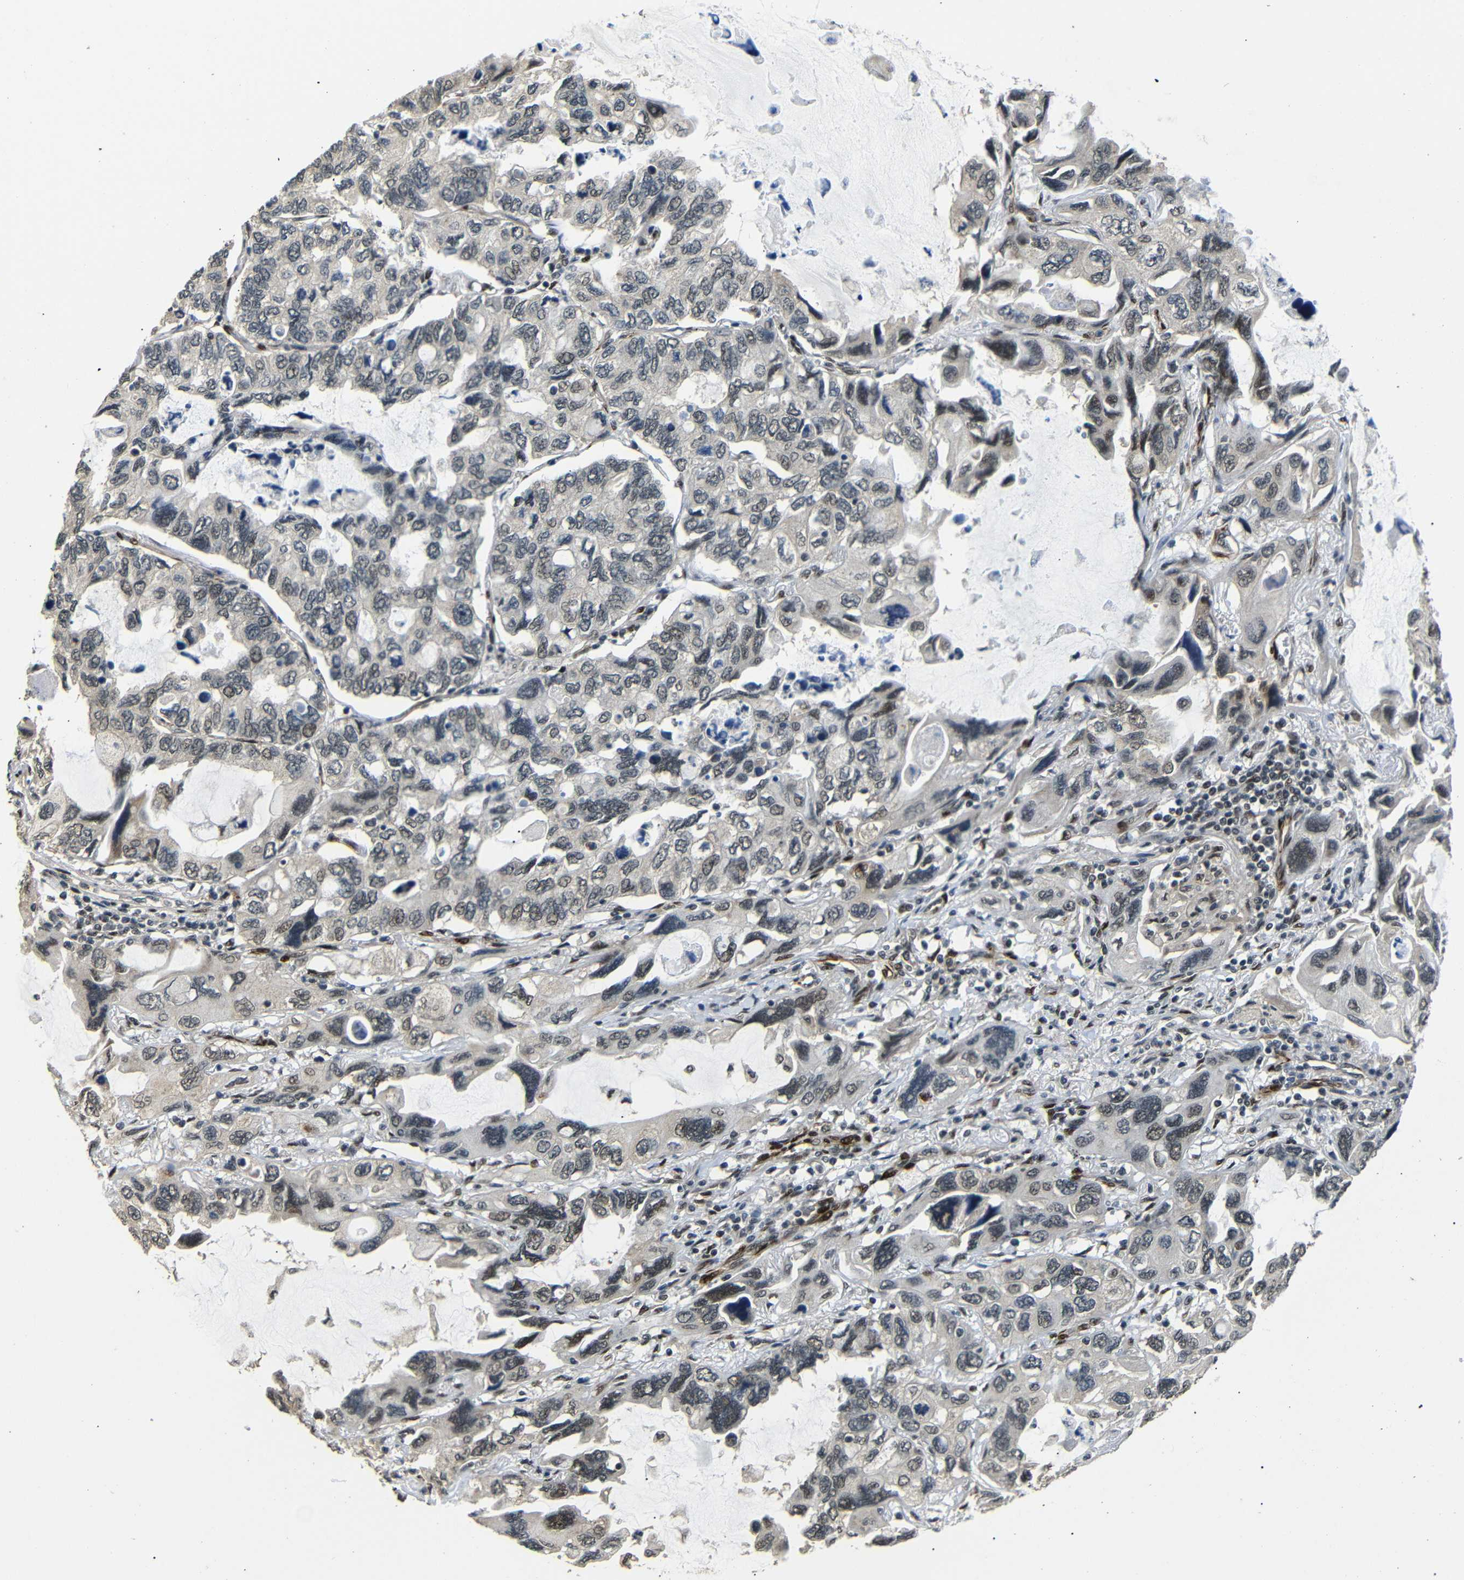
{"staining": {"intensity": "weak", "quantity": ">75%", "location": "nuclear"}, "tissue": "lung cancer", "cell_type": "Tumor cells", "image_type": "cancer", "snomed": [{"axis": "morphology", "description": "Squamous cell carcinoma, NOS"}, {"axis": "topography", "description": "Lung"}], "caption": "Brown immunohistochemical staining in human lung cancer (squamous cell carcinoma) reveals weak nuclear positivity in approximately >75% of tumor cells.", "gene": "TBX2", "patient": {"sex": "female", "age": 73}}